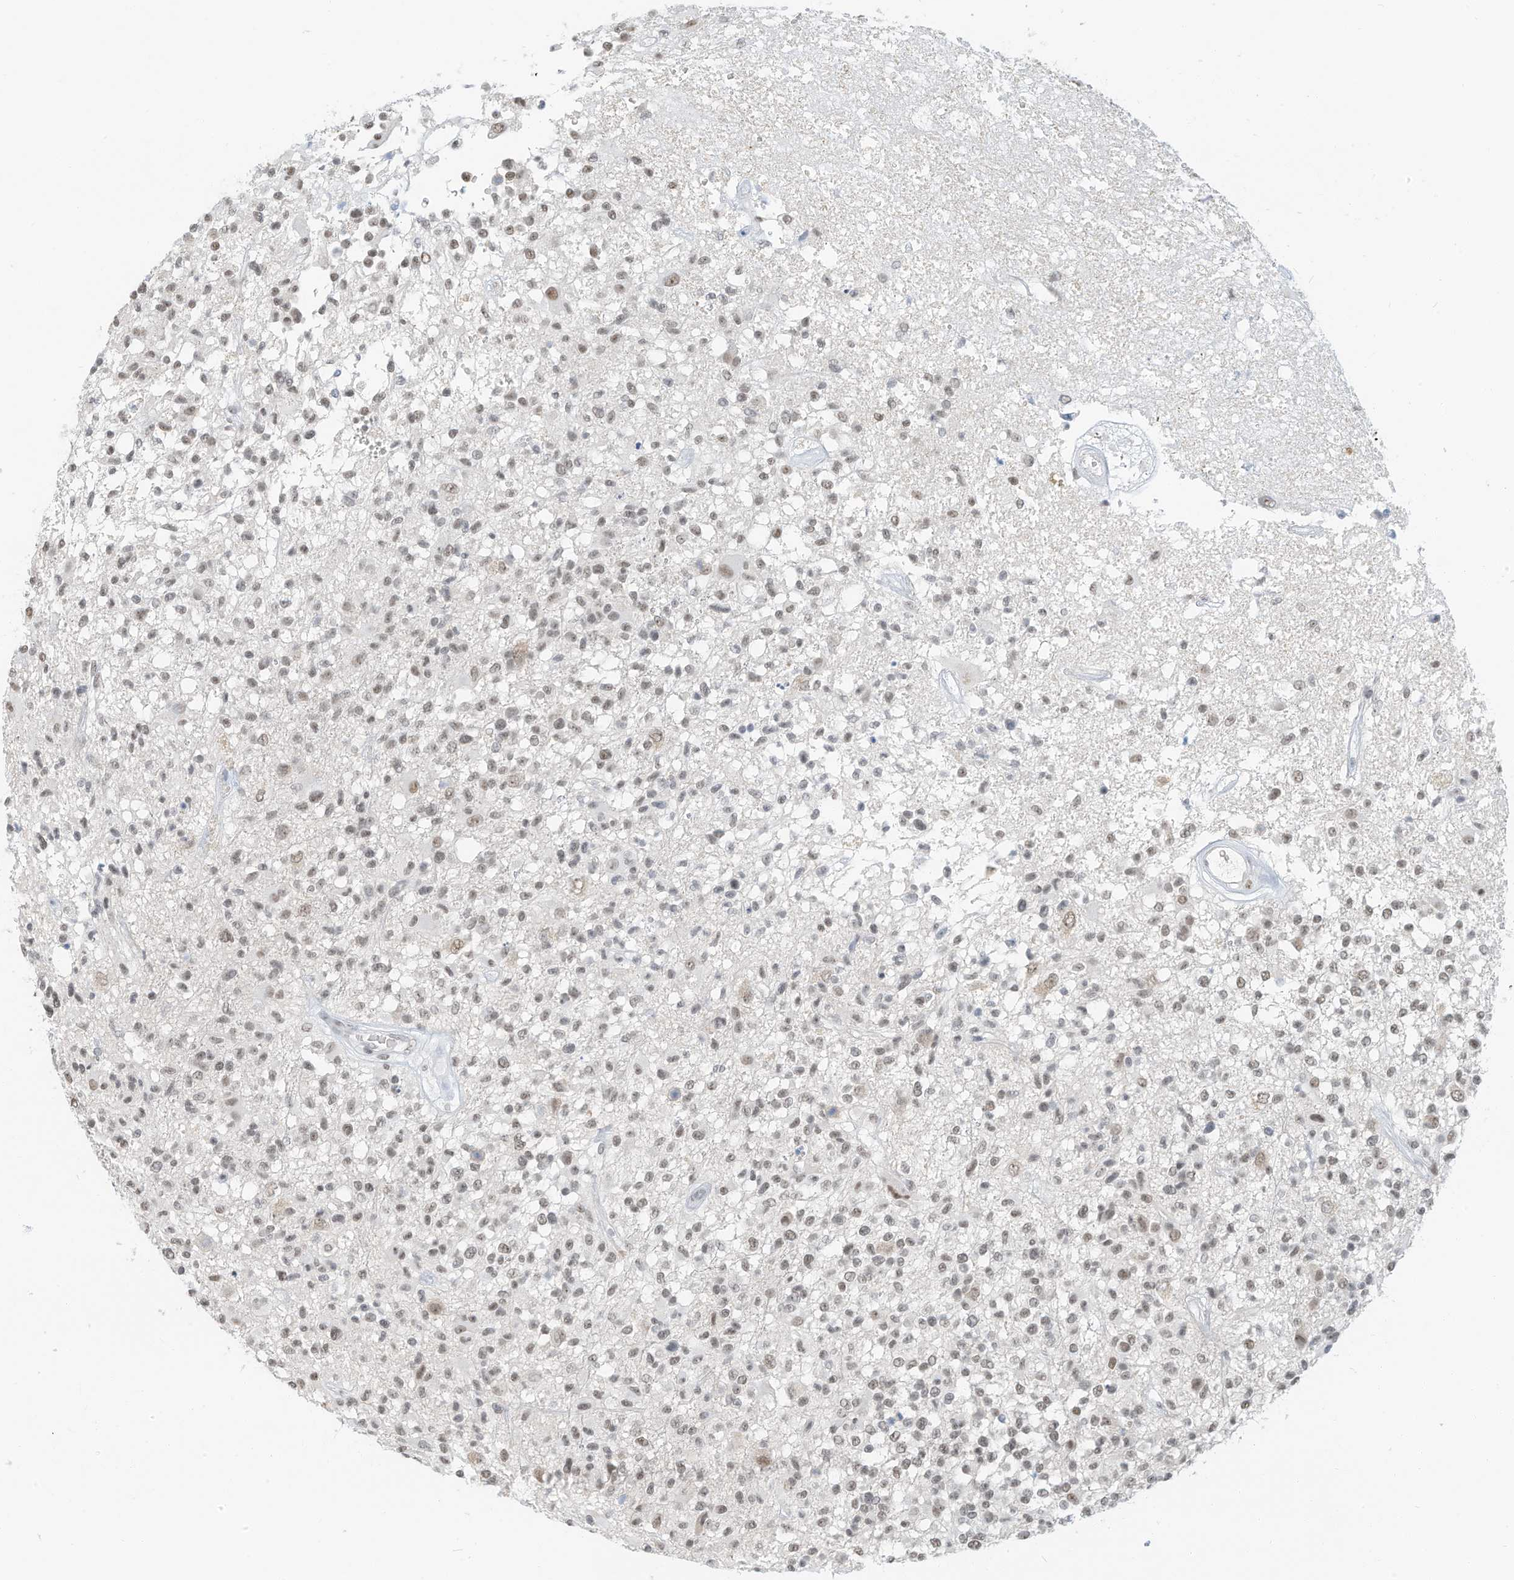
{"staining": {"intensity": "weak", "quantity": ">75%", "location": "nuclear"}, "tissue": "glioma", "cell_type": "Tumor cells", "image_type": "cancer", "snomed": [{"axis": "morphology", "description": "Glioma, malignant, High grade"}, {"axis": "morphology", "description": "Glioblastoma, NOS"}, {"axis": "topography", "description": "Brain"}], "caption": "Glioma was stained to show a protein in brown. There is low levels of weak nuclear positivity in about >75% of tumor cells.", "gene": "PGC", "patient": {"sex": "male", "age": 60}}